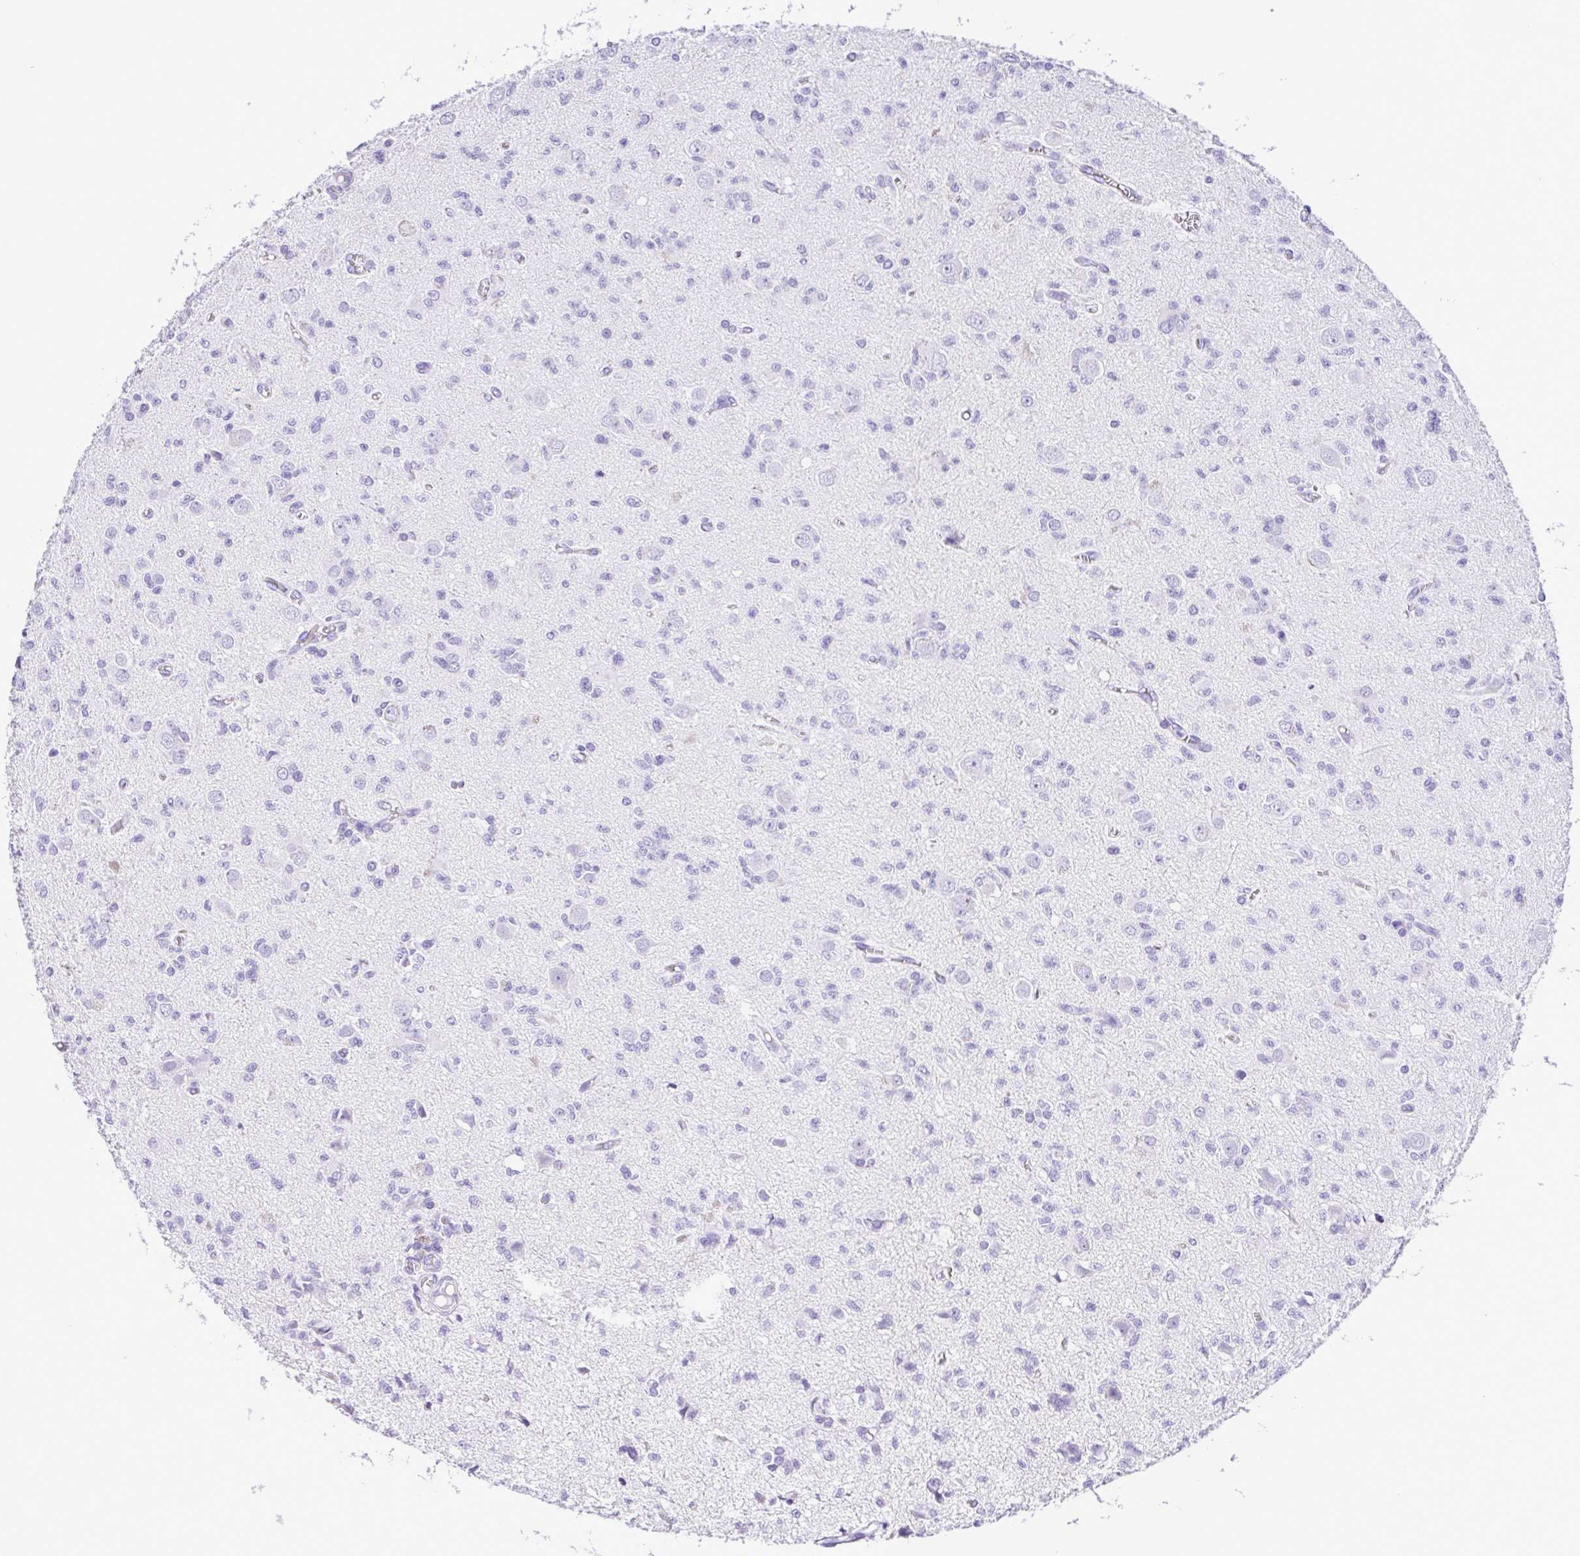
{"staining": {"intensity": "negative", "quantity": "none", "location": "none"}, "tissue": "glioma", "cell_type": "Tumor cells", "image_type": "cancer", "snomed": [{"axis": "morphology", "description": "Glioma, malignant, Low grade"}, {"axis": "topography", "description": "Brain"}], "caption": "DAB immunohistochemical staining of malignant low-grade glioma exhibits no significant positivity in tumor cells.", "gene": "CASP14", "patient": {"sex": "male", "age": 64}}